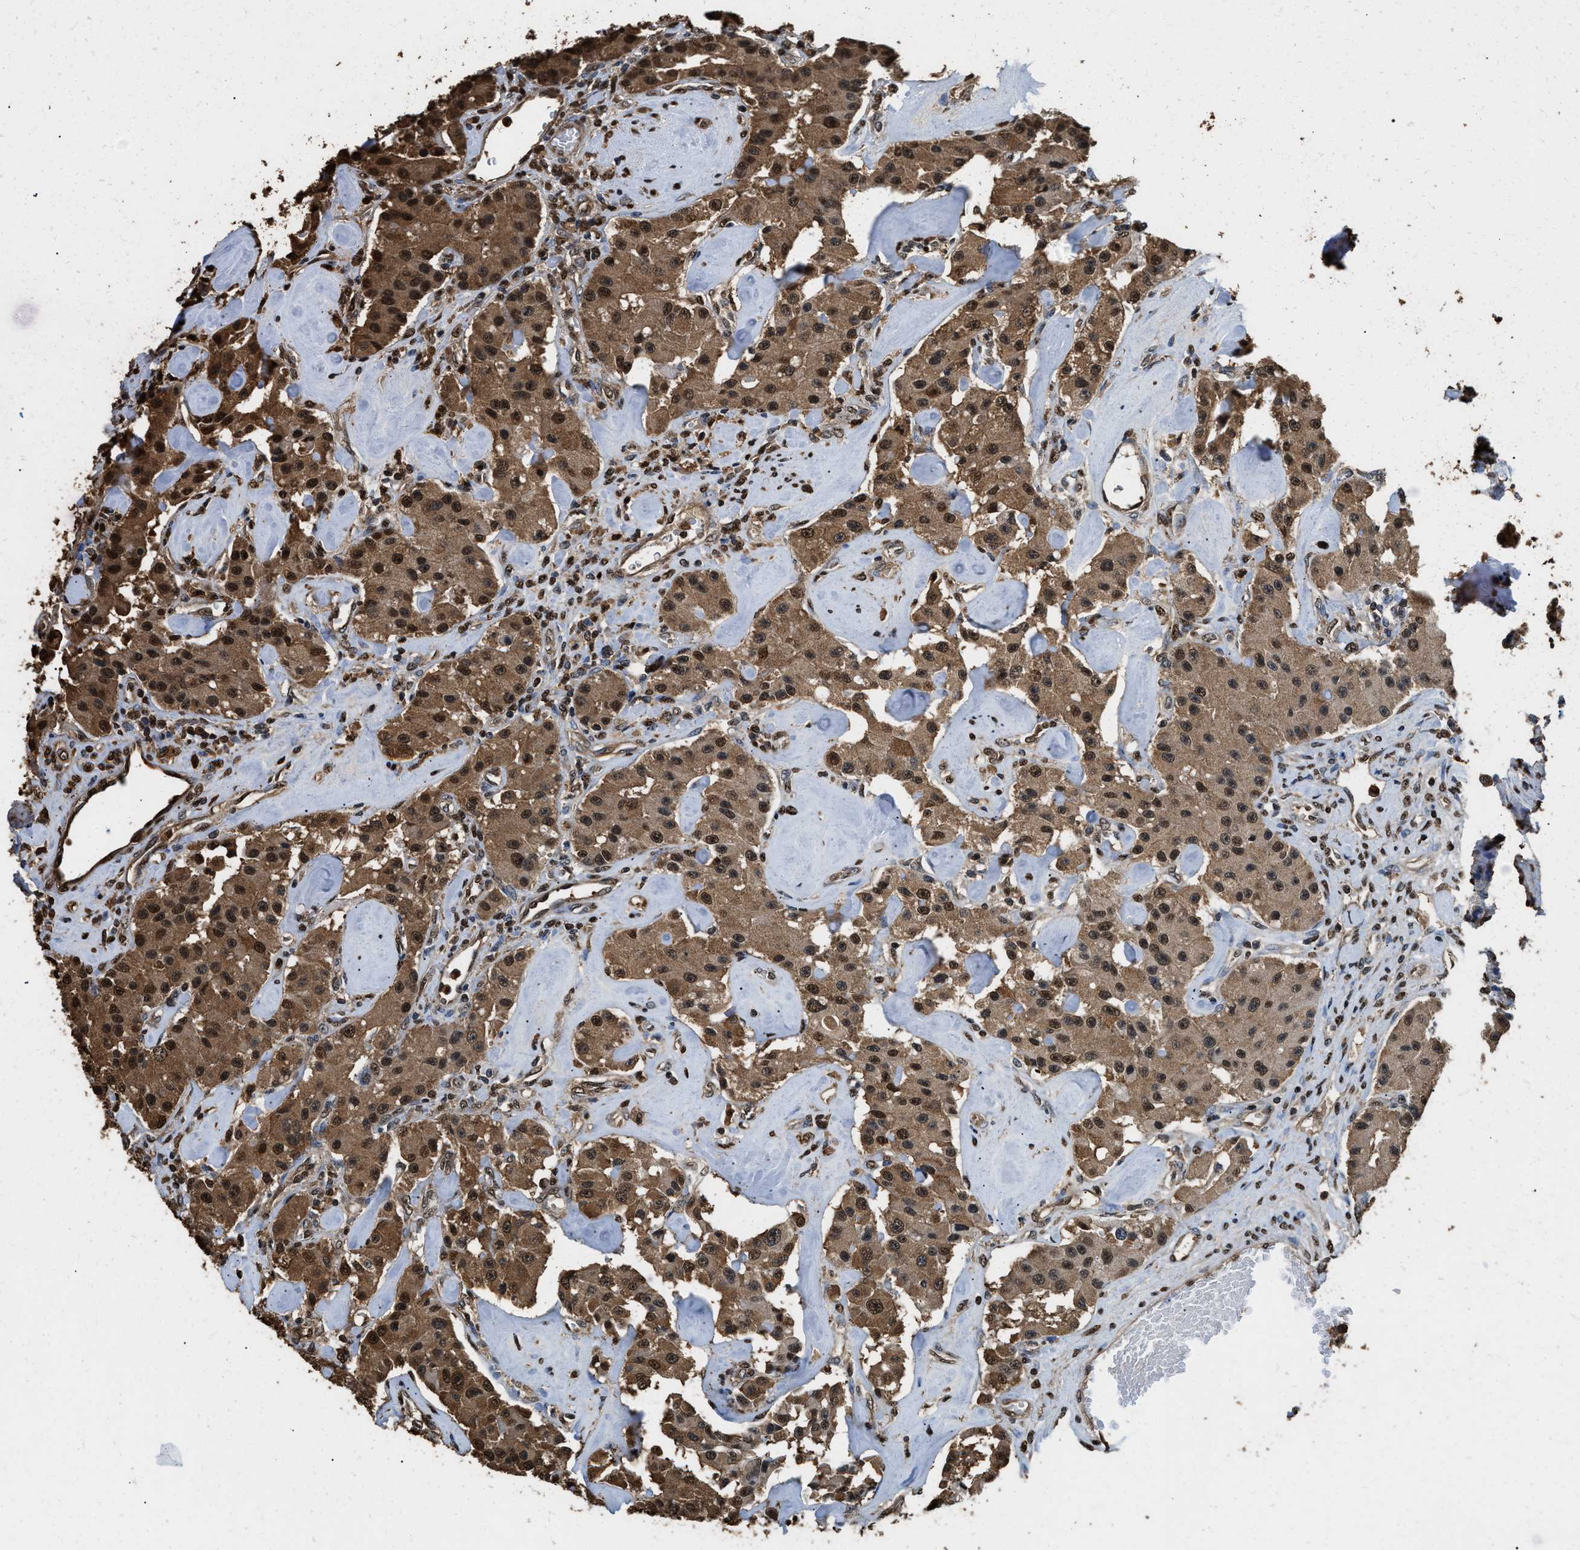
{"staining": {"intensity": "strong", "quantity": ">75%", "location": "cytoplasmic/membranous,nuclear"}, "tissue": "carcinoid", "cell_type": "Tumor cells", "image_type": "cancer", "snomed": [{"axis": "morphology", "description": "Carcinoid, malignant, NOS"}, {"axis": "topography", "description": "Pancreas"}], "caption": "Strong cytoplasmic/membranous and nuclear staining is present in approximately >75% of tumor cells in carcinoid.", "gene": "GAPDH", "patient": {"sex": "male", "age": 41}}